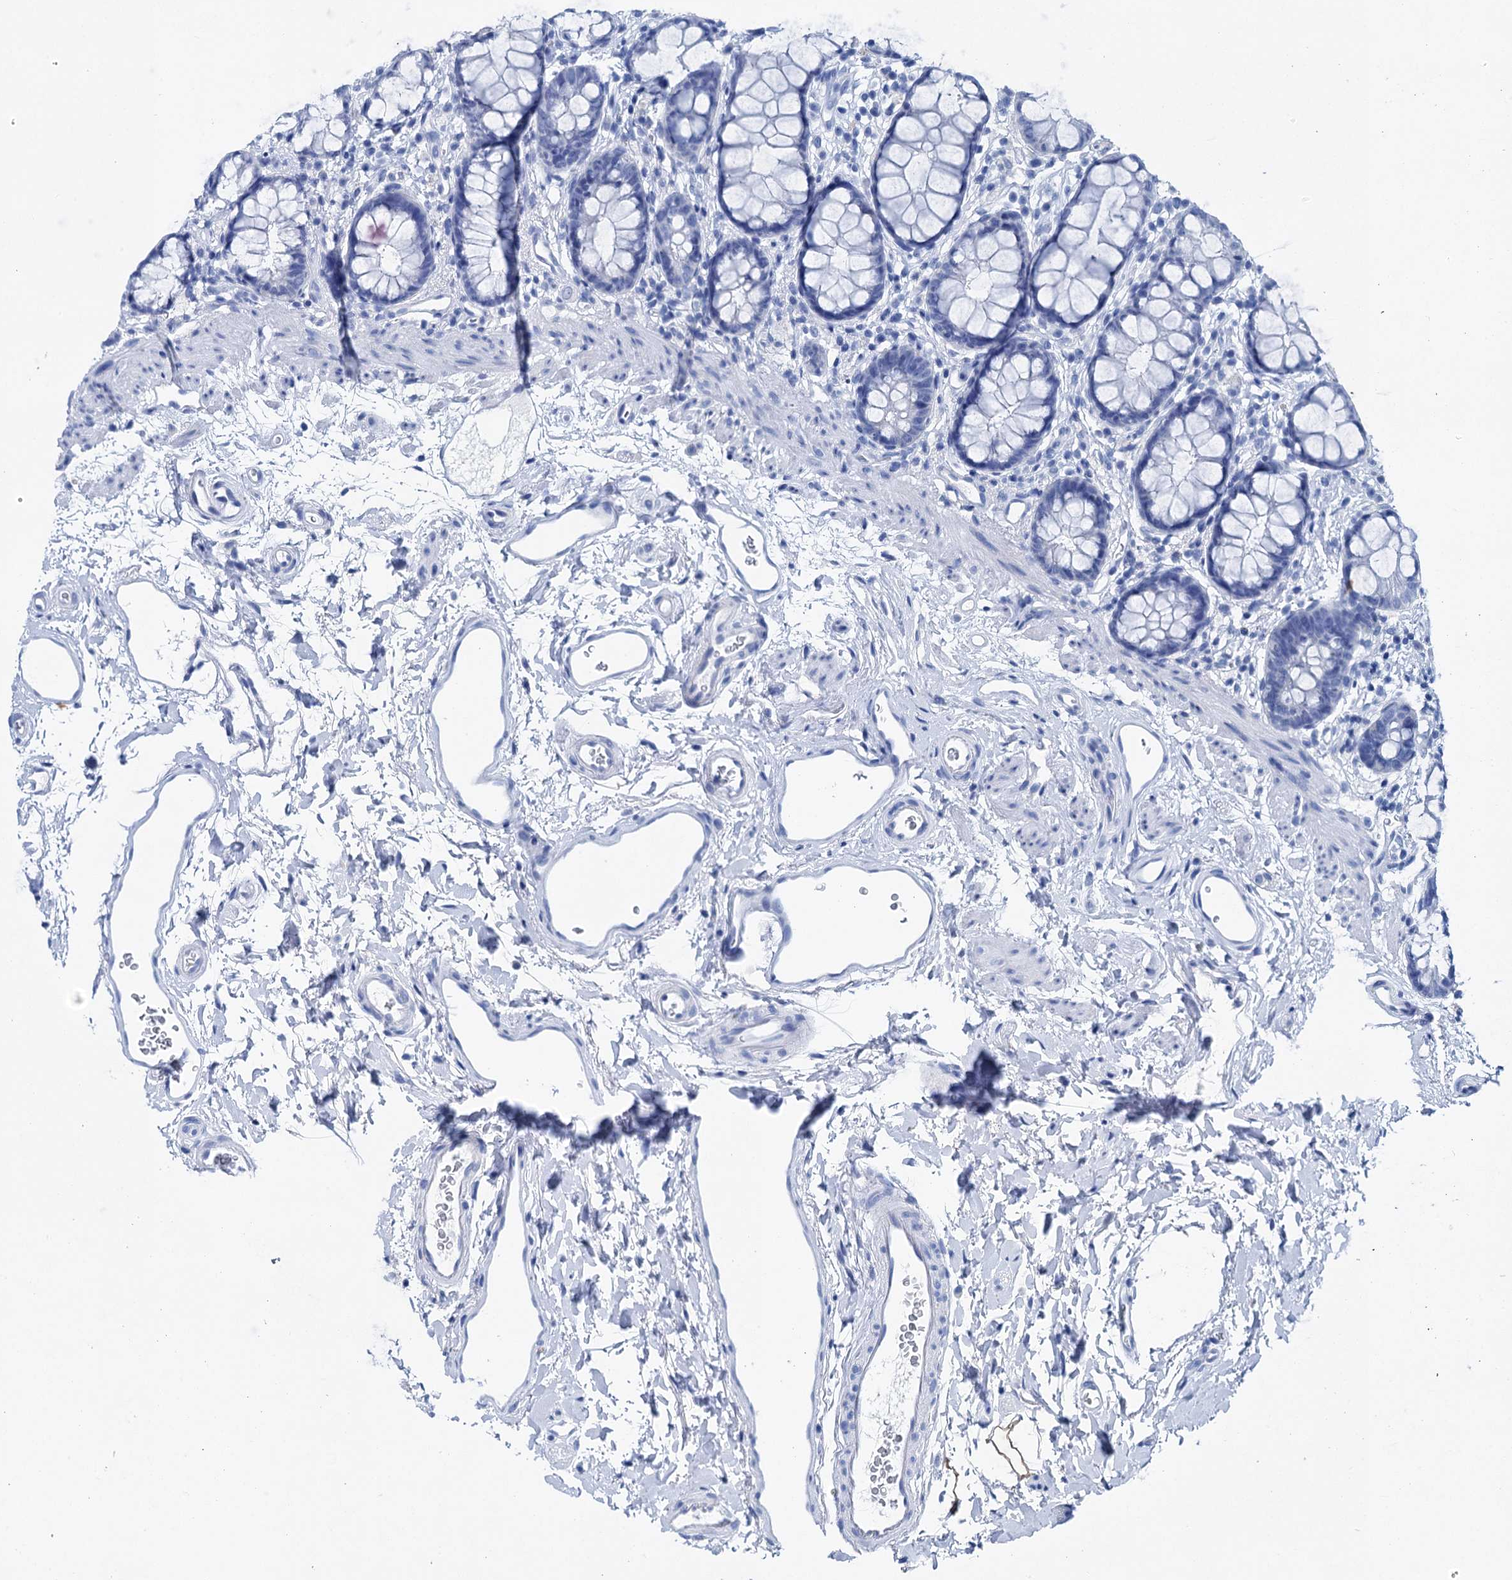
{"staining": {"intensity": "negative", "quantity": "none", "location": "none"}, "tissue": "rectum", "cell_type": "Glandular cells", "image_type": "normal", "snomed": [{"axis": "morphology", "description": "Normal tissue, NOS"}, {"axis": "topography", "description": "Rectum"}], "caption": "Immunohistochemical staining of normal rectum shows no significant positivity in glandular cells.", "gene": "BRINP1", "patient": {"sex": "female", "age": 65}}